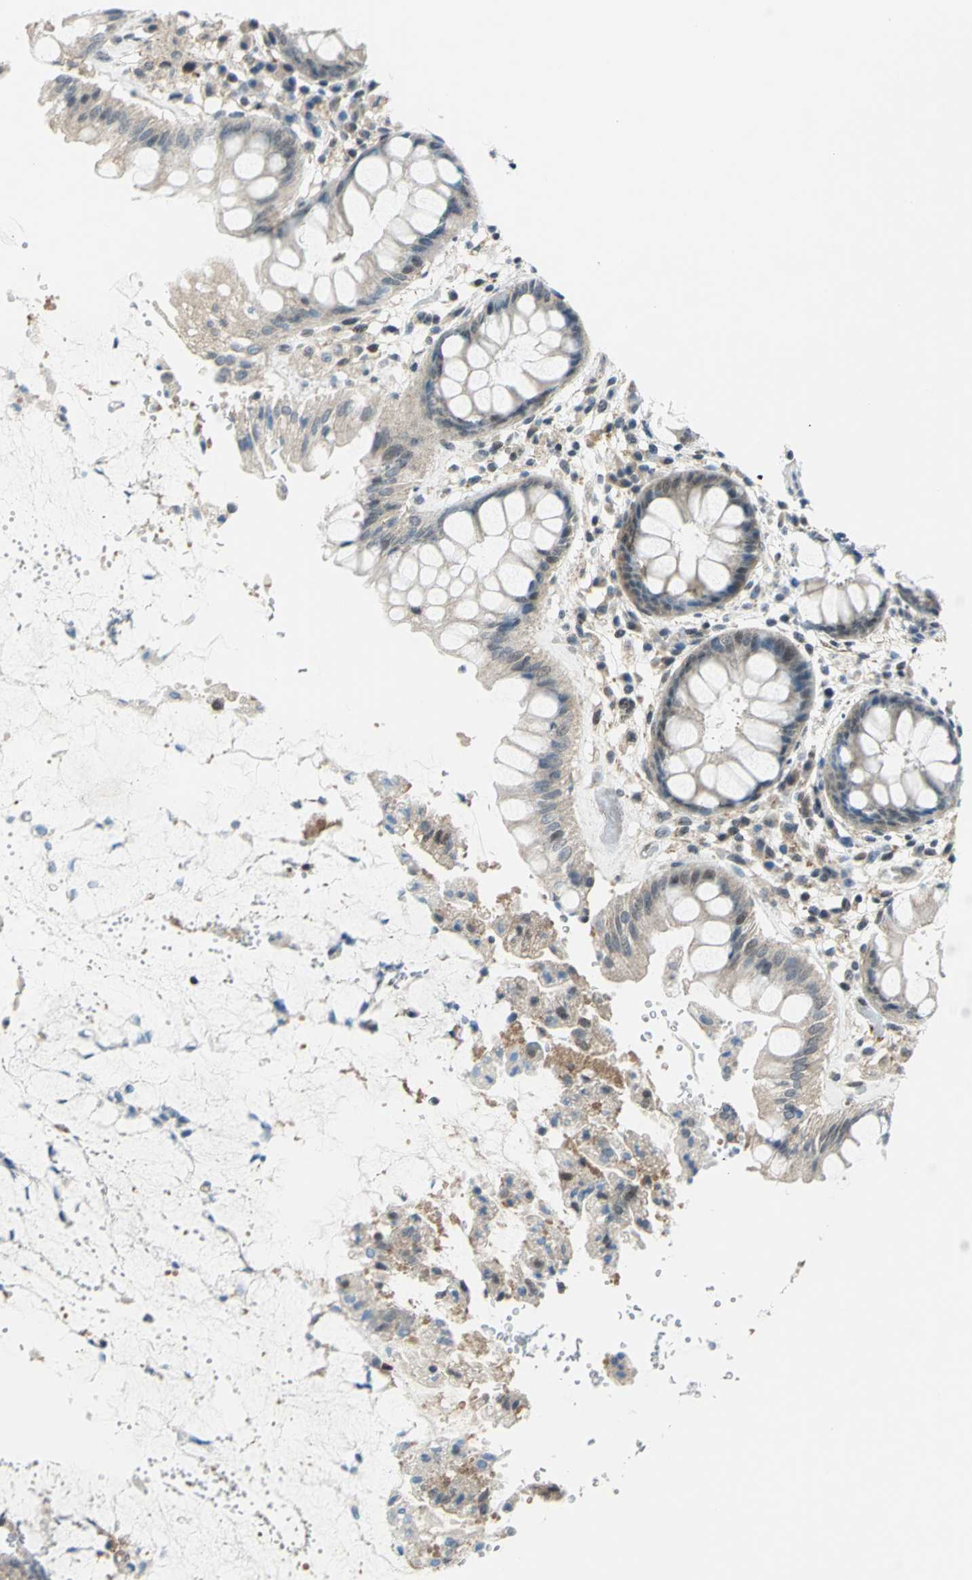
{"staining": {"intensity": "weak", "quantity": "25%-75%", "location": "cytoplasmic/membranous"}, "tissue": "rectum", "cell_type": "Glandular cells", "image_type": "normal", "snomed": [{"axis": "morphology", "description": "Normal tissue, NOS"}, {"axis": "topography", "description": "Rectum"}], "caption": "Rectum was stained to show a protein in brown. There is low levels of weak cytoplasmic/membranous staining in approximately 25%-75% of glandular cells.", "gene": "PIN1", "patient": {"sex": "female", "age": 46}}